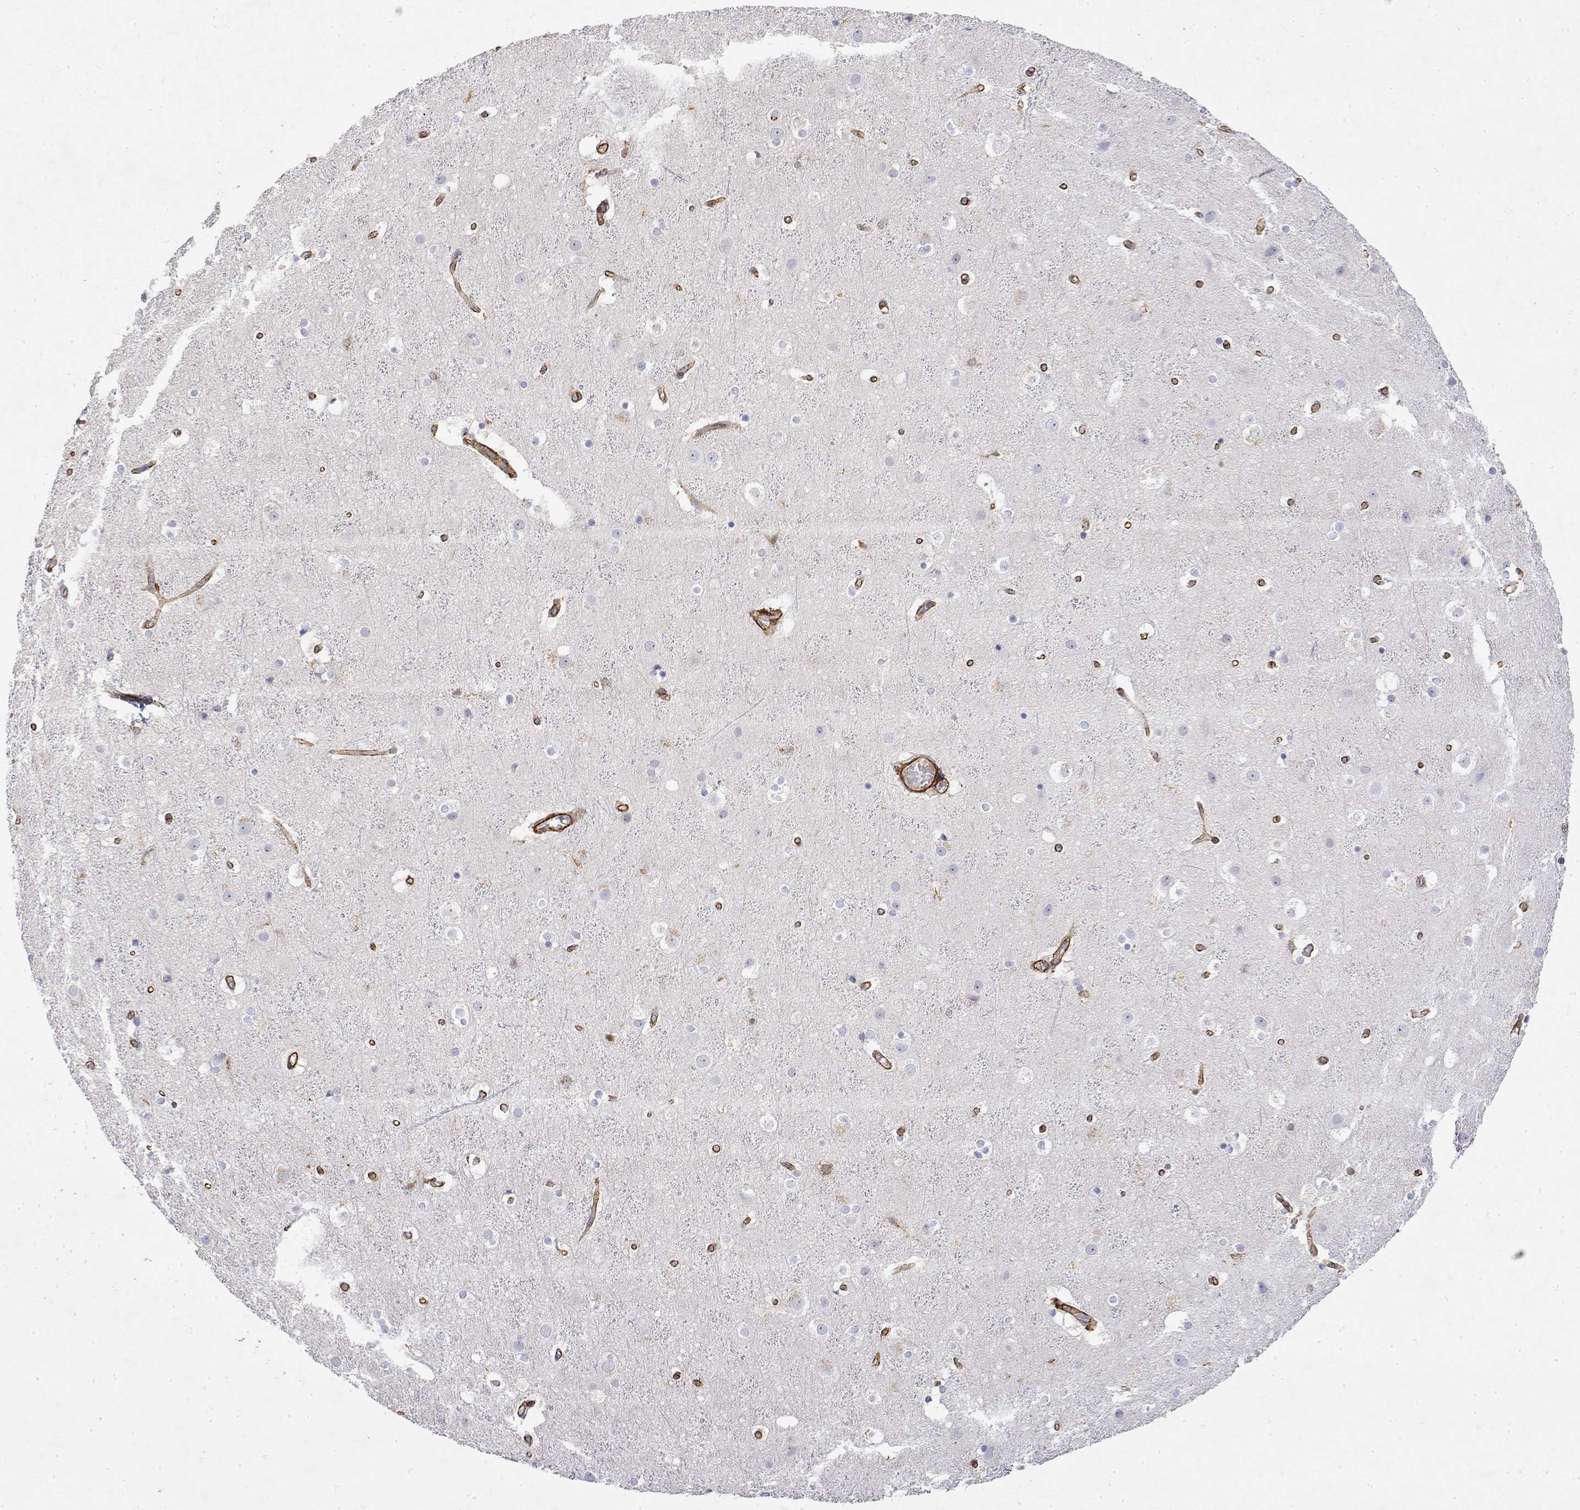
{"staining": {"intensity": "moderate", "quantity": ">75%", "location": "cytoplasmic/membranous"}, "tissue": "cerebral cortex", "cell_type": "Endothelial cells", "image_type": "normal", "snomed": [{"axis": "morphology", "description": "Normal tissue, NOS"}, {"axis": "topography", "description": "Cerebral cortex"}], "caption": "Moderate cytoplasmic/membranous protein positivity is identified in approximately >75% of endothelial cells in cerebral cortex.", "gene": "SOWAHD", "patient": {"sex": "female", "age": 52}}